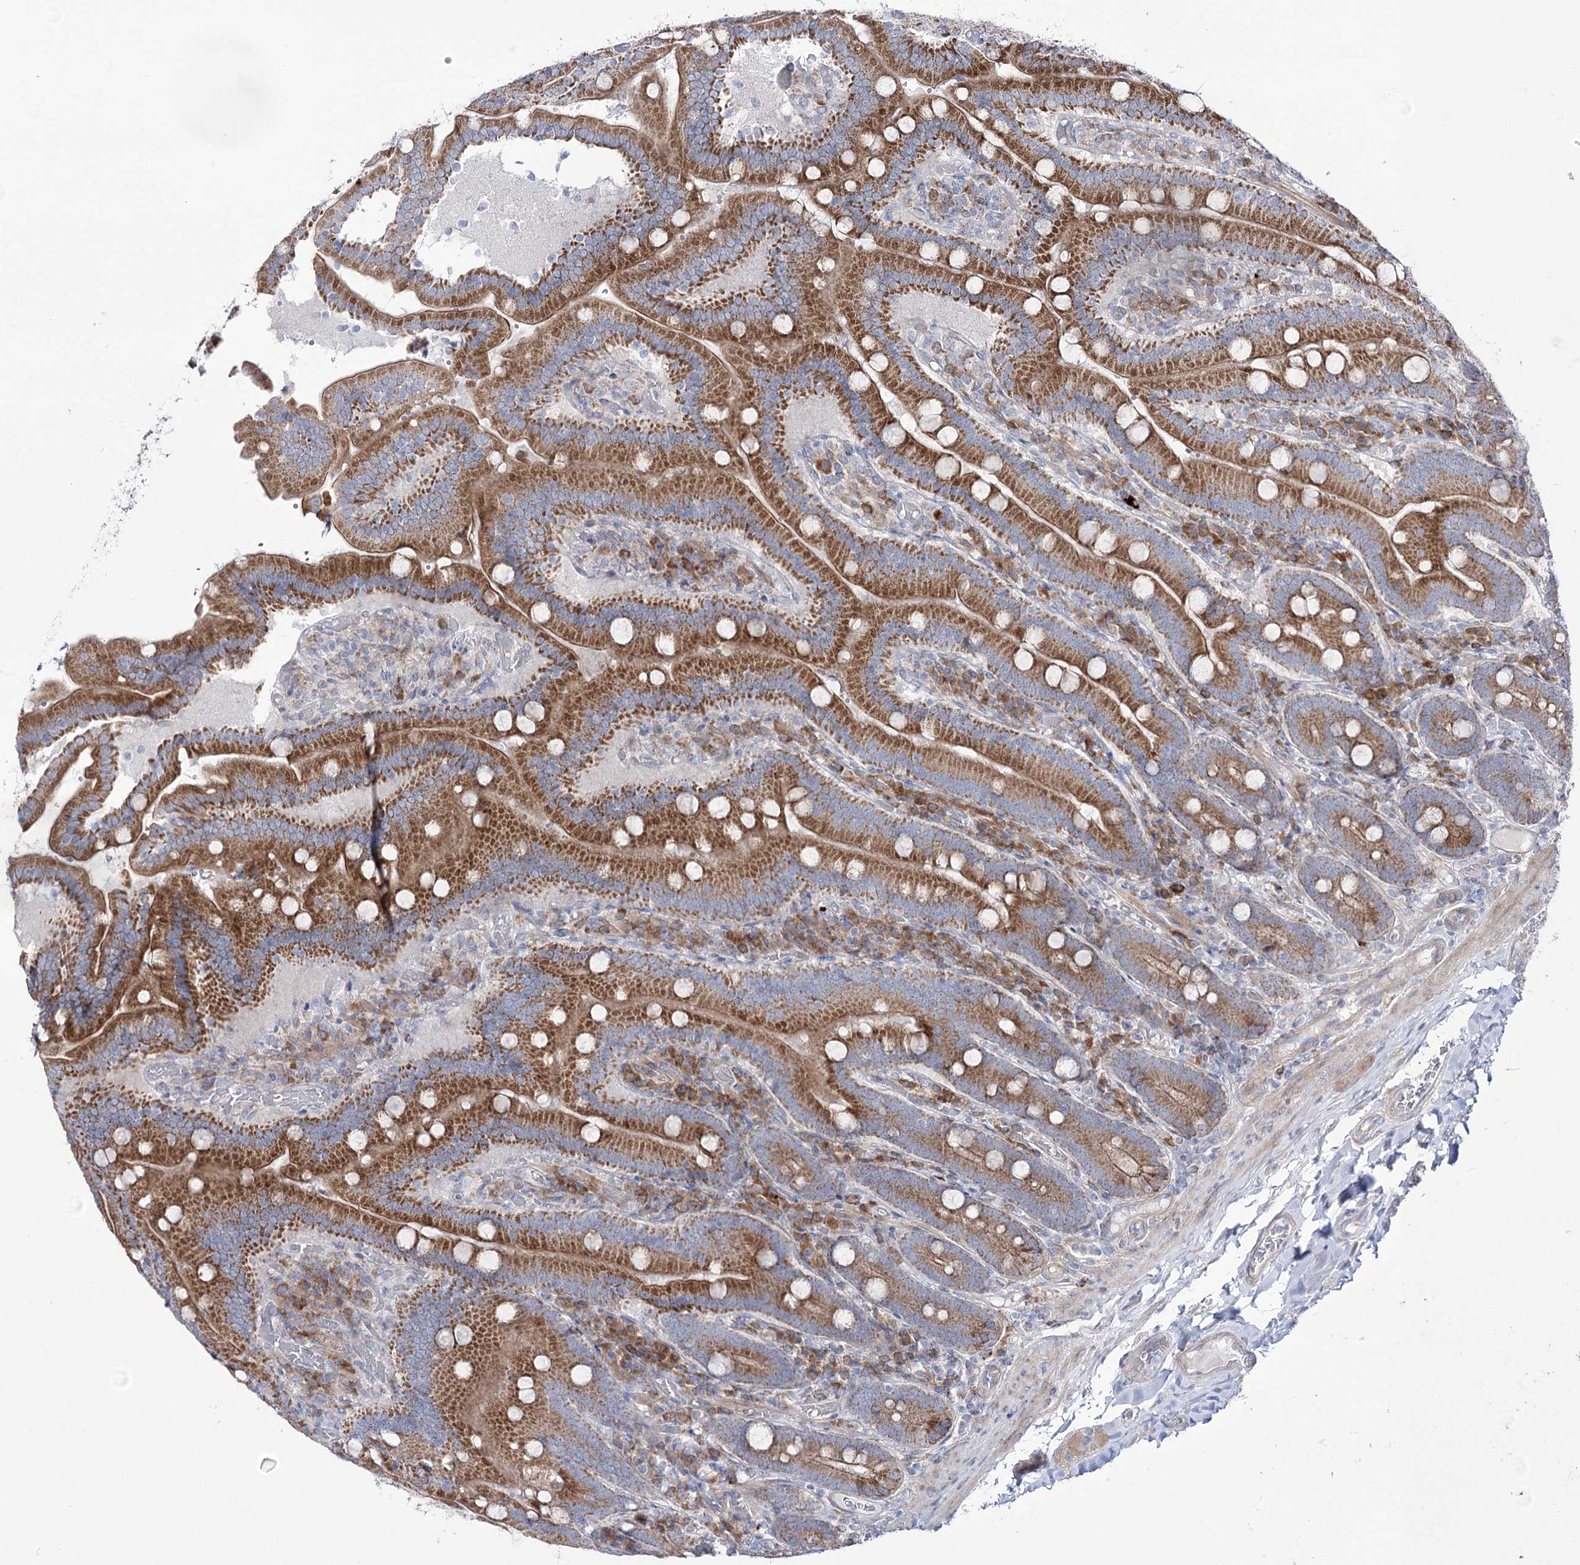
{"staining": {"intensity": "moderate", "quantity": ">75%", "location": "cytoplasmic/membranous"}, "tissue": "duodenum", "cell_type": "Glandular cells", "image_type": "normal", "snomed": [{"axis": "morphology", "description": "Normal tissue, NOS"}, {"axis": "topography", "description": "Duodenum"}], "caption": "Protein expression analysis of normal duodenum displays moderate cytoplasmic/membranous staining in about >75% of glandular cells. (Brightfield microscopy of DAB IHC at high magnification).", "gene": "METTL5", "patient": {"sex": "female", "age": 62}}